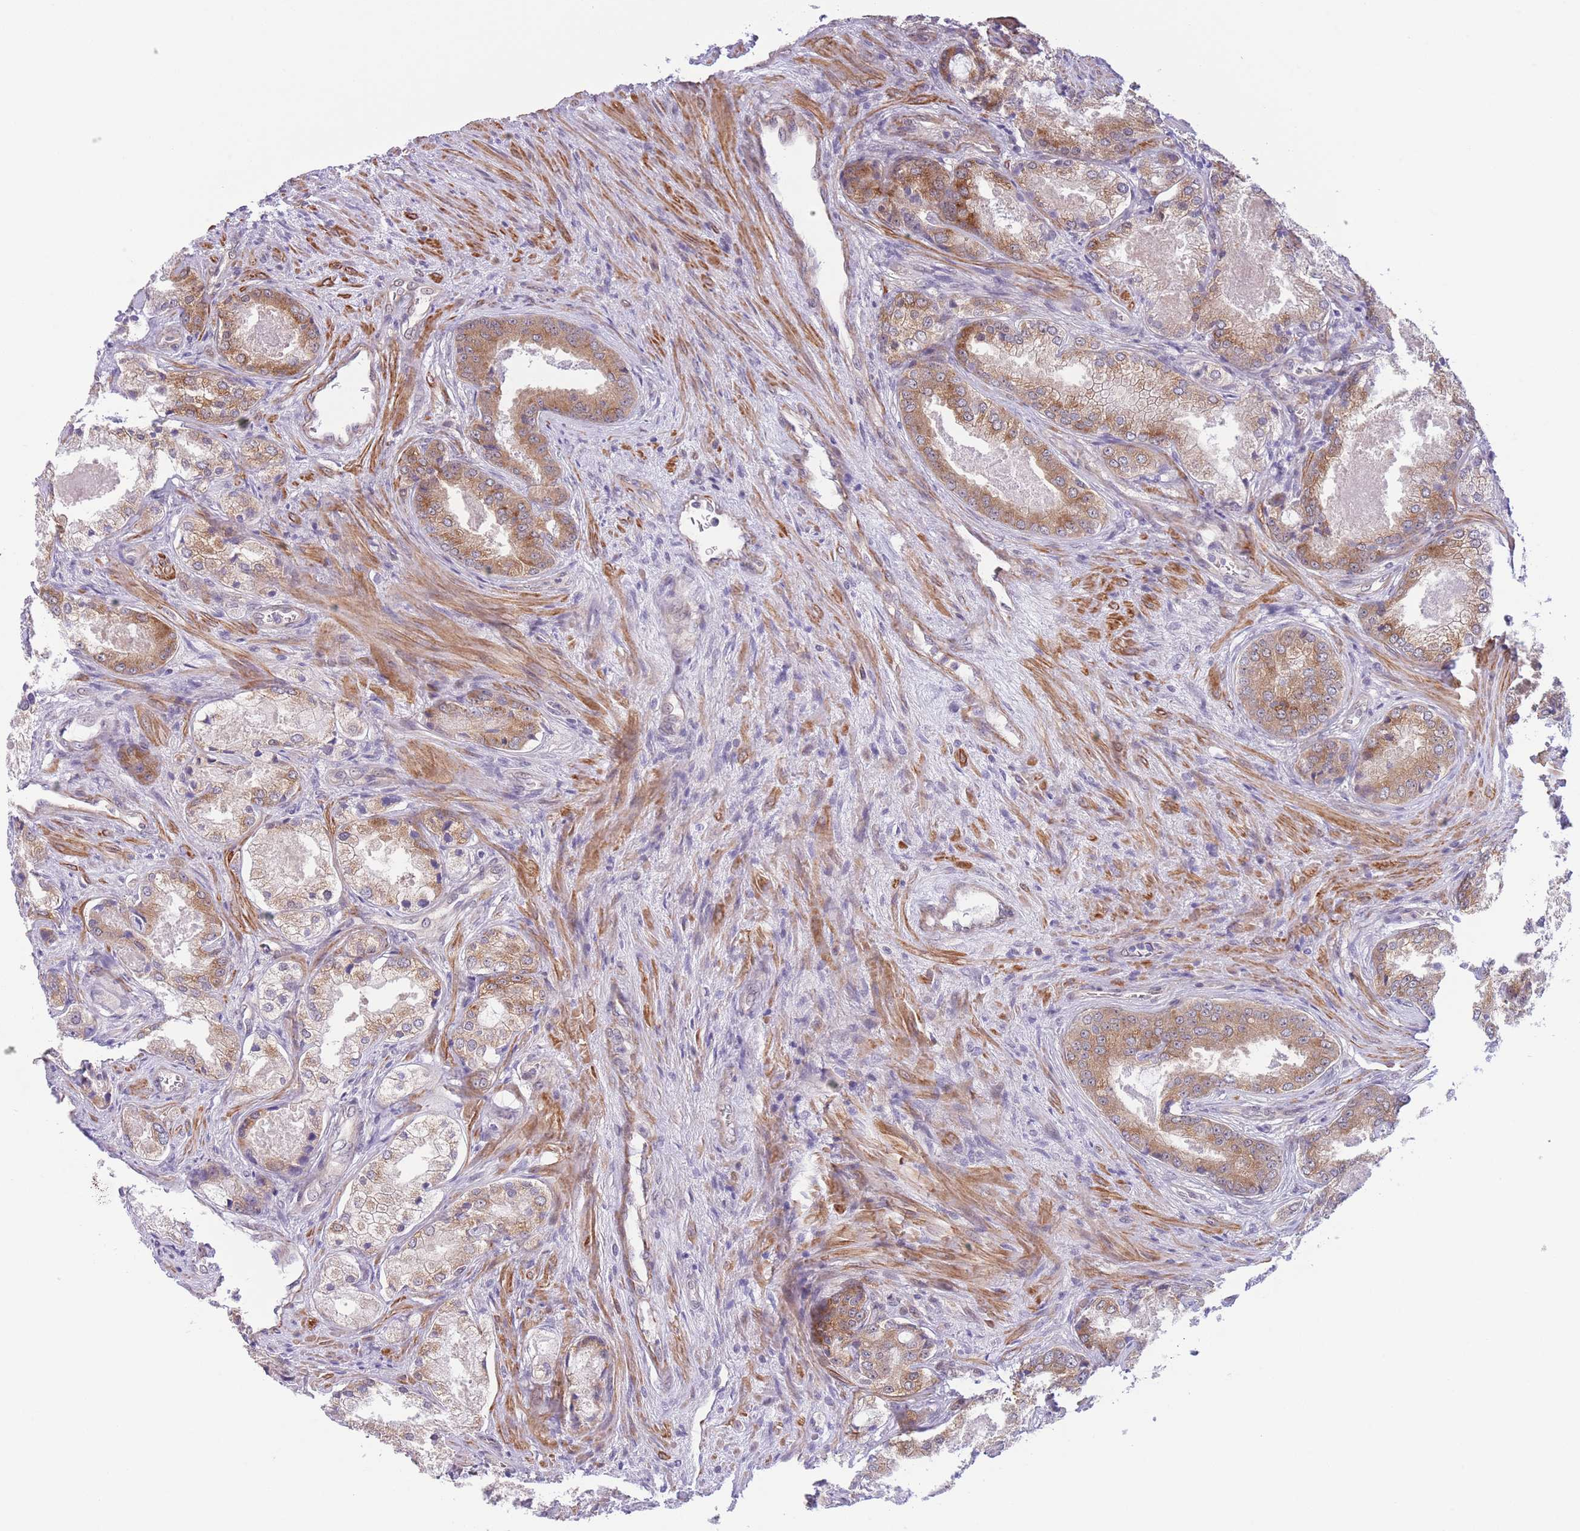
{"staining": {"intensity": "moderate", "quantity": "25%-75%", "location": "cytoplasmic/membranous"}, "tissue": "prostate cancer", "cell_type": "Tumor cells", "image_type": "cancer", "snomed": [{"axis": "morphology", "description": "Adenocarcinoma, Low grade"}, {"axis": "topography", "description": "Prostate"}], "caption": "Protein staining demonstrates moderate cytoplasmic/membranous staining in about 25%-75% of tumor cells in prostate low-grade adenocarcinoma. (Brightfield microscopy of DAB IHC at high magnification).", "gene": "C9orf152", "patient": {"sex": "male", "age": 68}}